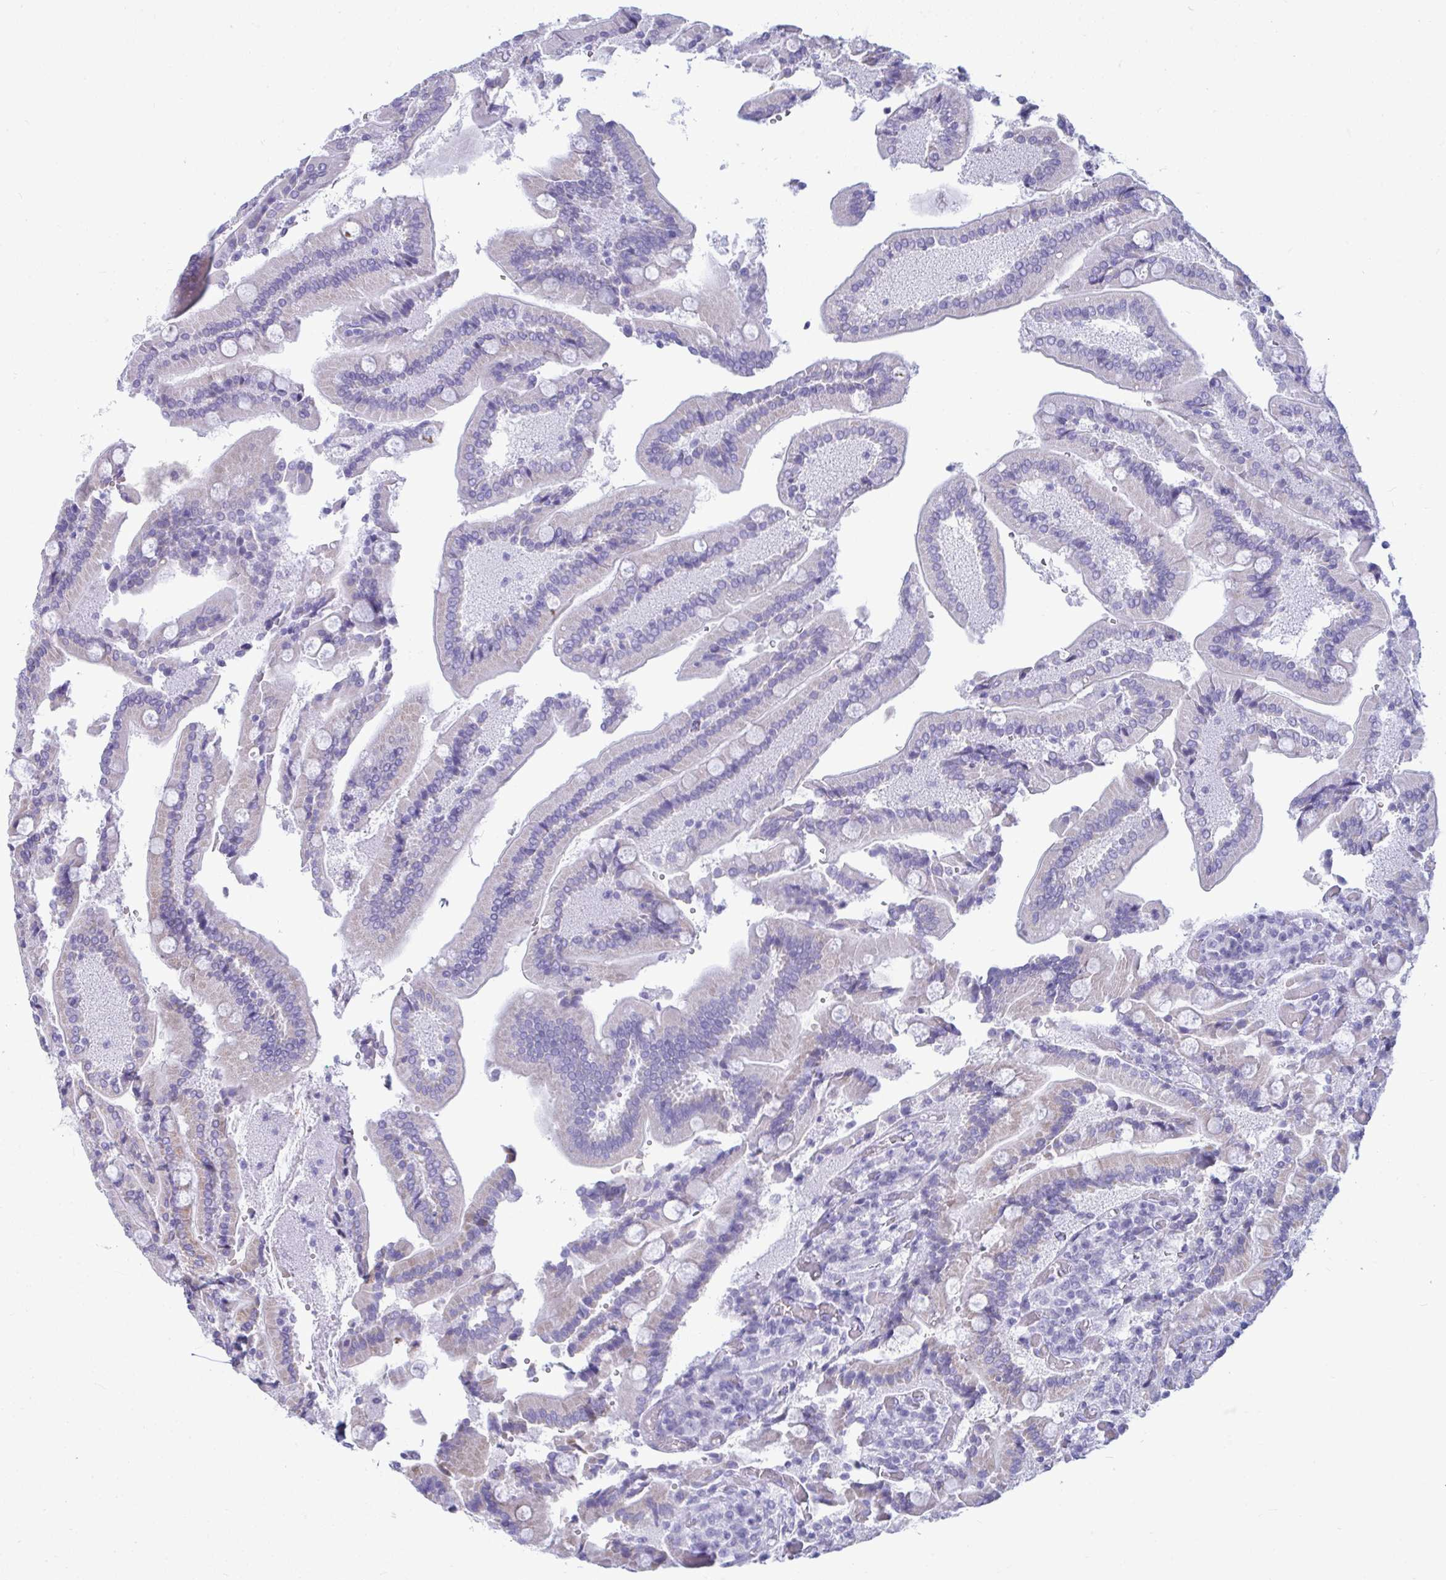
{"staining": {"intensity": "negative", "quantity": "none", "location": "none"}, "tissue": "duodenum", "cell_type": "Glandular cells", "image_type": "normal", "snomed": [{"axis": "morphology", "description": "Normal tissue, NOS"}, {"axis": "topography", "description": "Duodenum"}], "caption": "DAB (3,3'-diaminobenzidine) immunohistochemical staining of normal human duodenum displays no significant expression in glandular cells. Brightfield microscopy of immunohistochemistry (IHC) stained with DAB (3,3'-diaminobenzidine) (brown) and hematoxylin (blue), captured at high magnification.", "gene": "ANKRD60", "patient": {"sex": "female", "age": 62}}